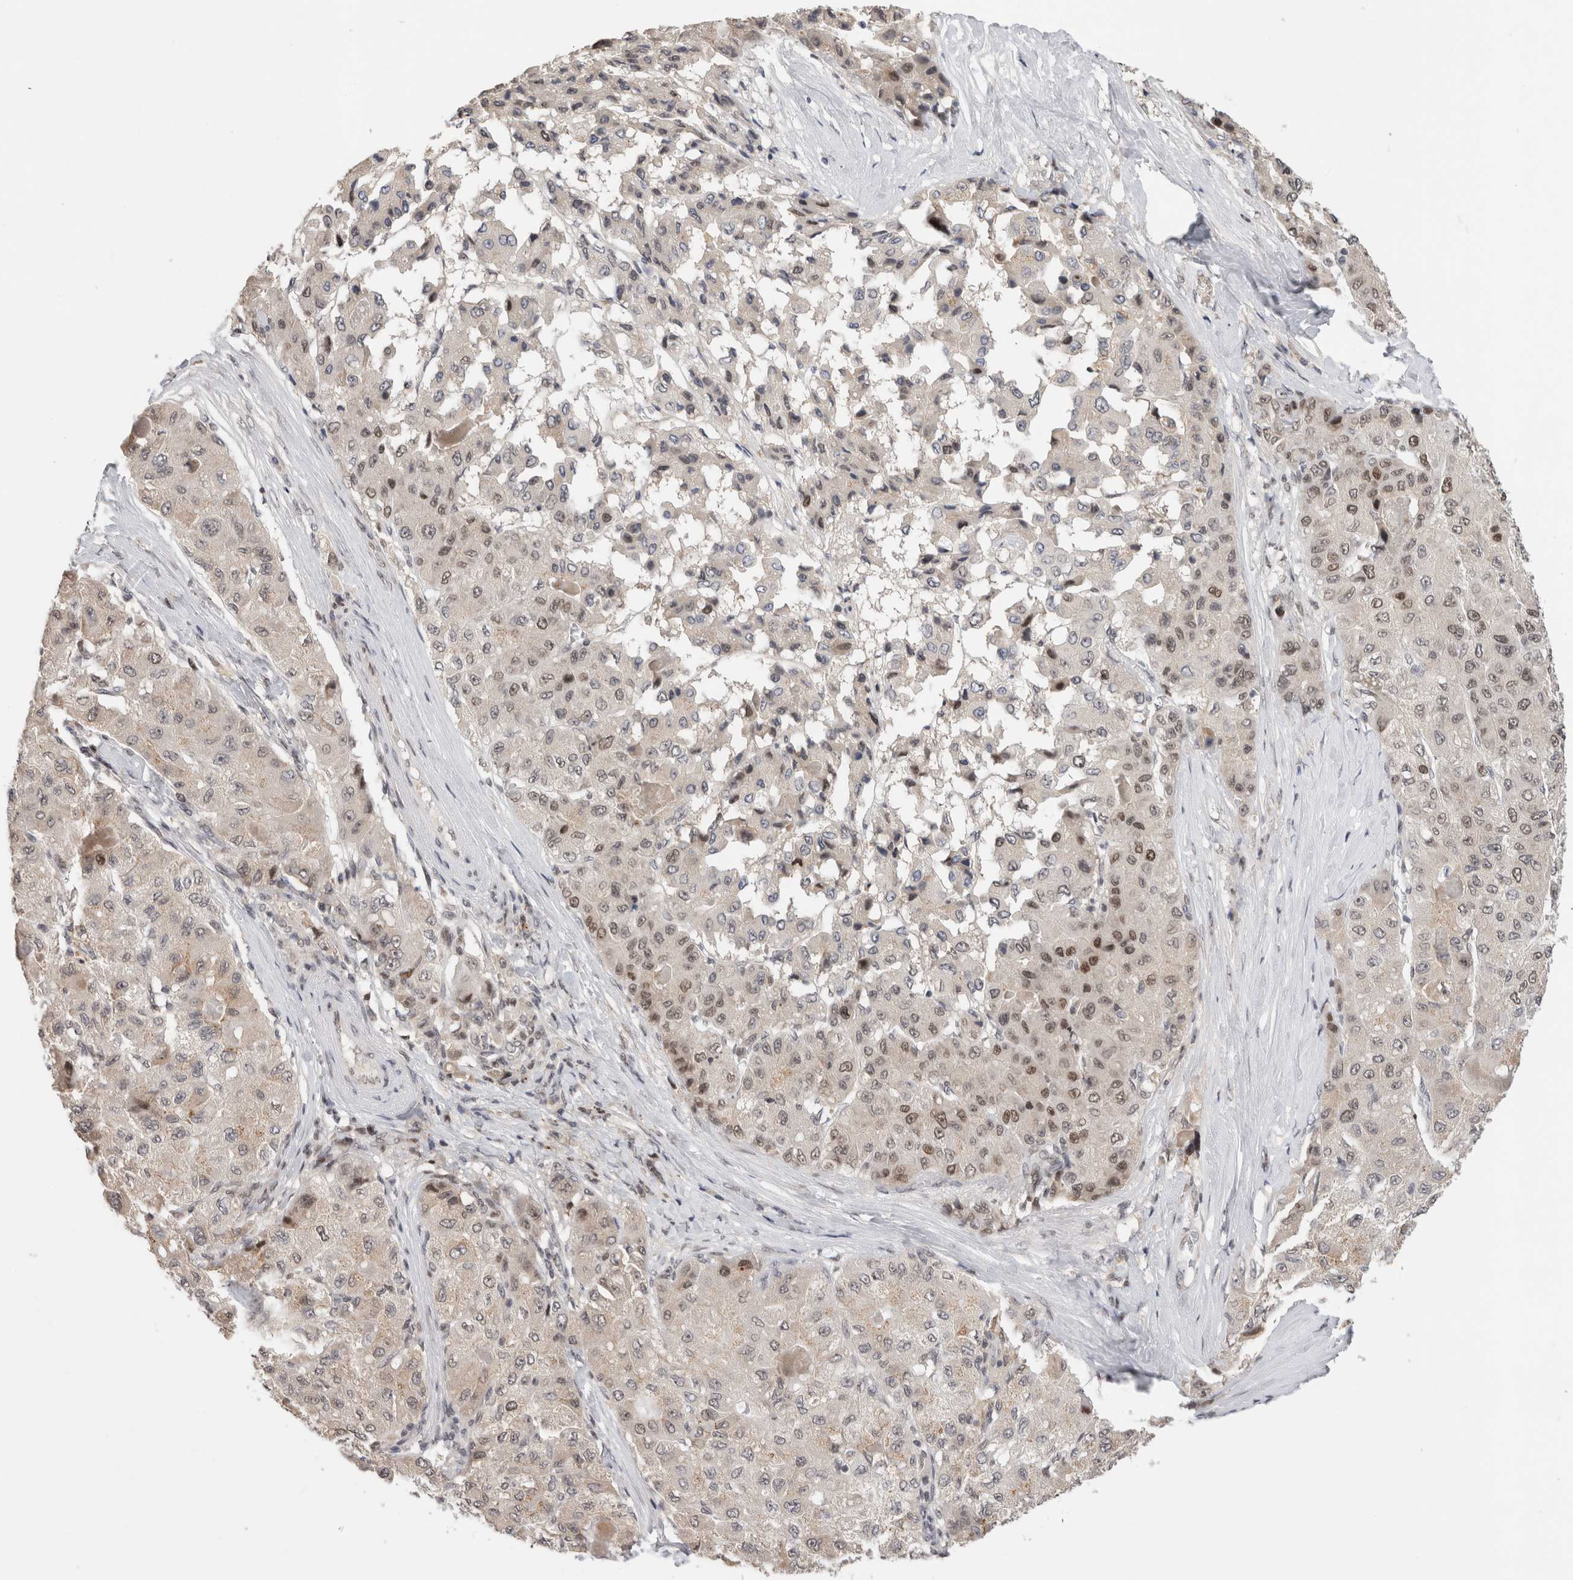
{"staining": {"intensity": "moderate", "quantity": "<25%", "location": "nuclear"}, "tissue": "liver cancer", "cell_type": "Tumor cells", "image_type": "cancer", "snomed": [{"axis": "morphology", "description": "Carcinoma, Hepatocellular, NOS"}, {"axis": "topography", "description": "Liver"}], "caption": "This is an image of immunohistochemistry (IHC) staining of hepatocellular carcinoma (liver), which shows moderate expression in the nuclear of tumor cells.", "gene": "ZNF521", "patient": {"sex": "male", "age": 80}}